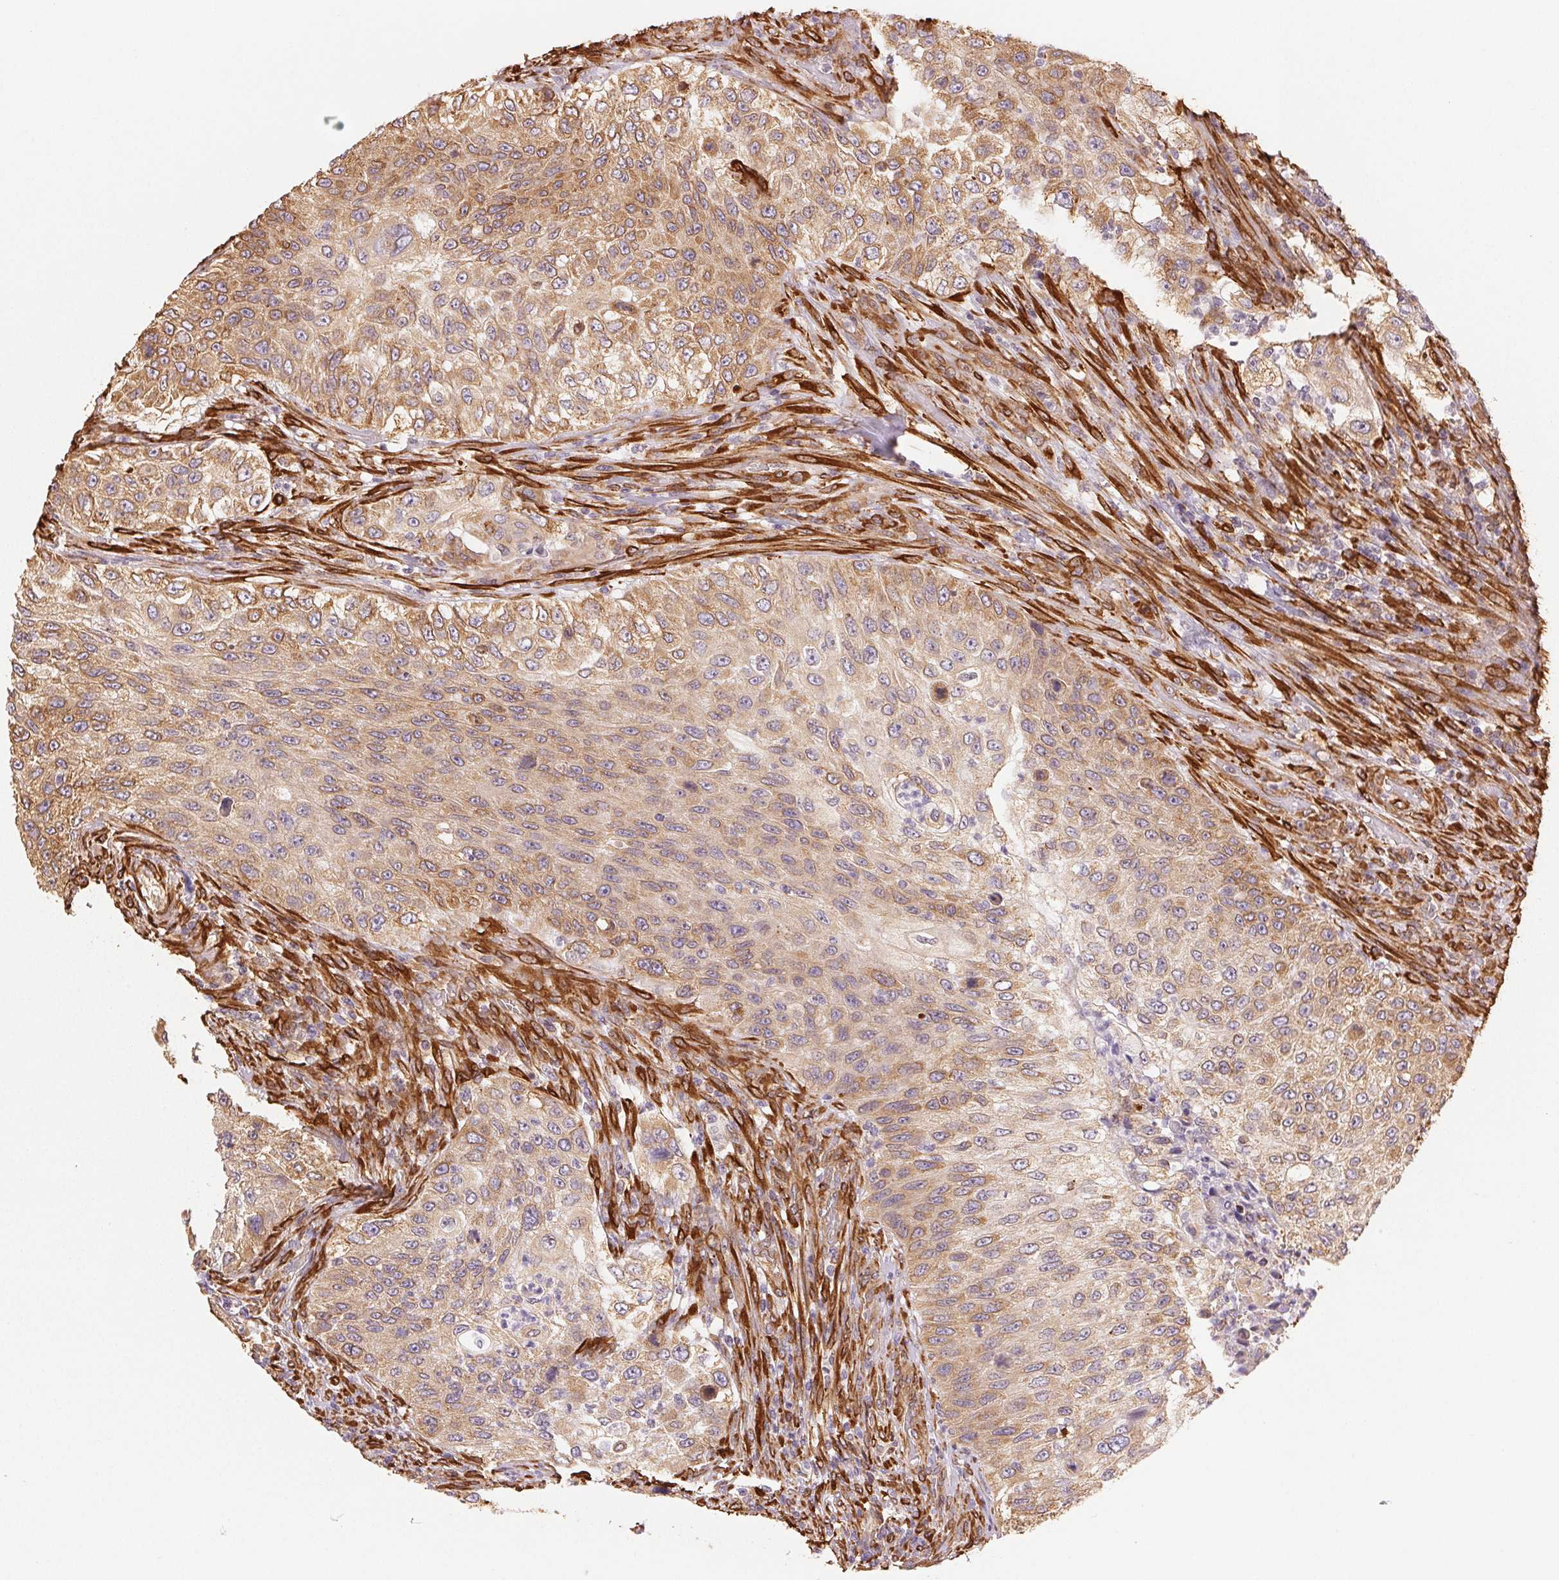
{"staining": {"intensity": "moderate", "quantity": "25%-75%", "location": "cytoplasmic/membranous"}, "tissue": "urothelial cancer", "cell_type": "Tumor cells", "image_type": "cancer", "snomed": [{"axis": "morphology", "description": "Urothelial carcinoma, High grade"}, {"axis": "topography", "description": "Urinary bladder"}], "caption": "Urothelial cancer was stained to show a protein in brown. There is medium levels of moderate cytoplasmic/membranous expression in about 25%-75% of tumor cells.", "gene": "RCN3", "patient": {"sex": "female", "age": 60}}